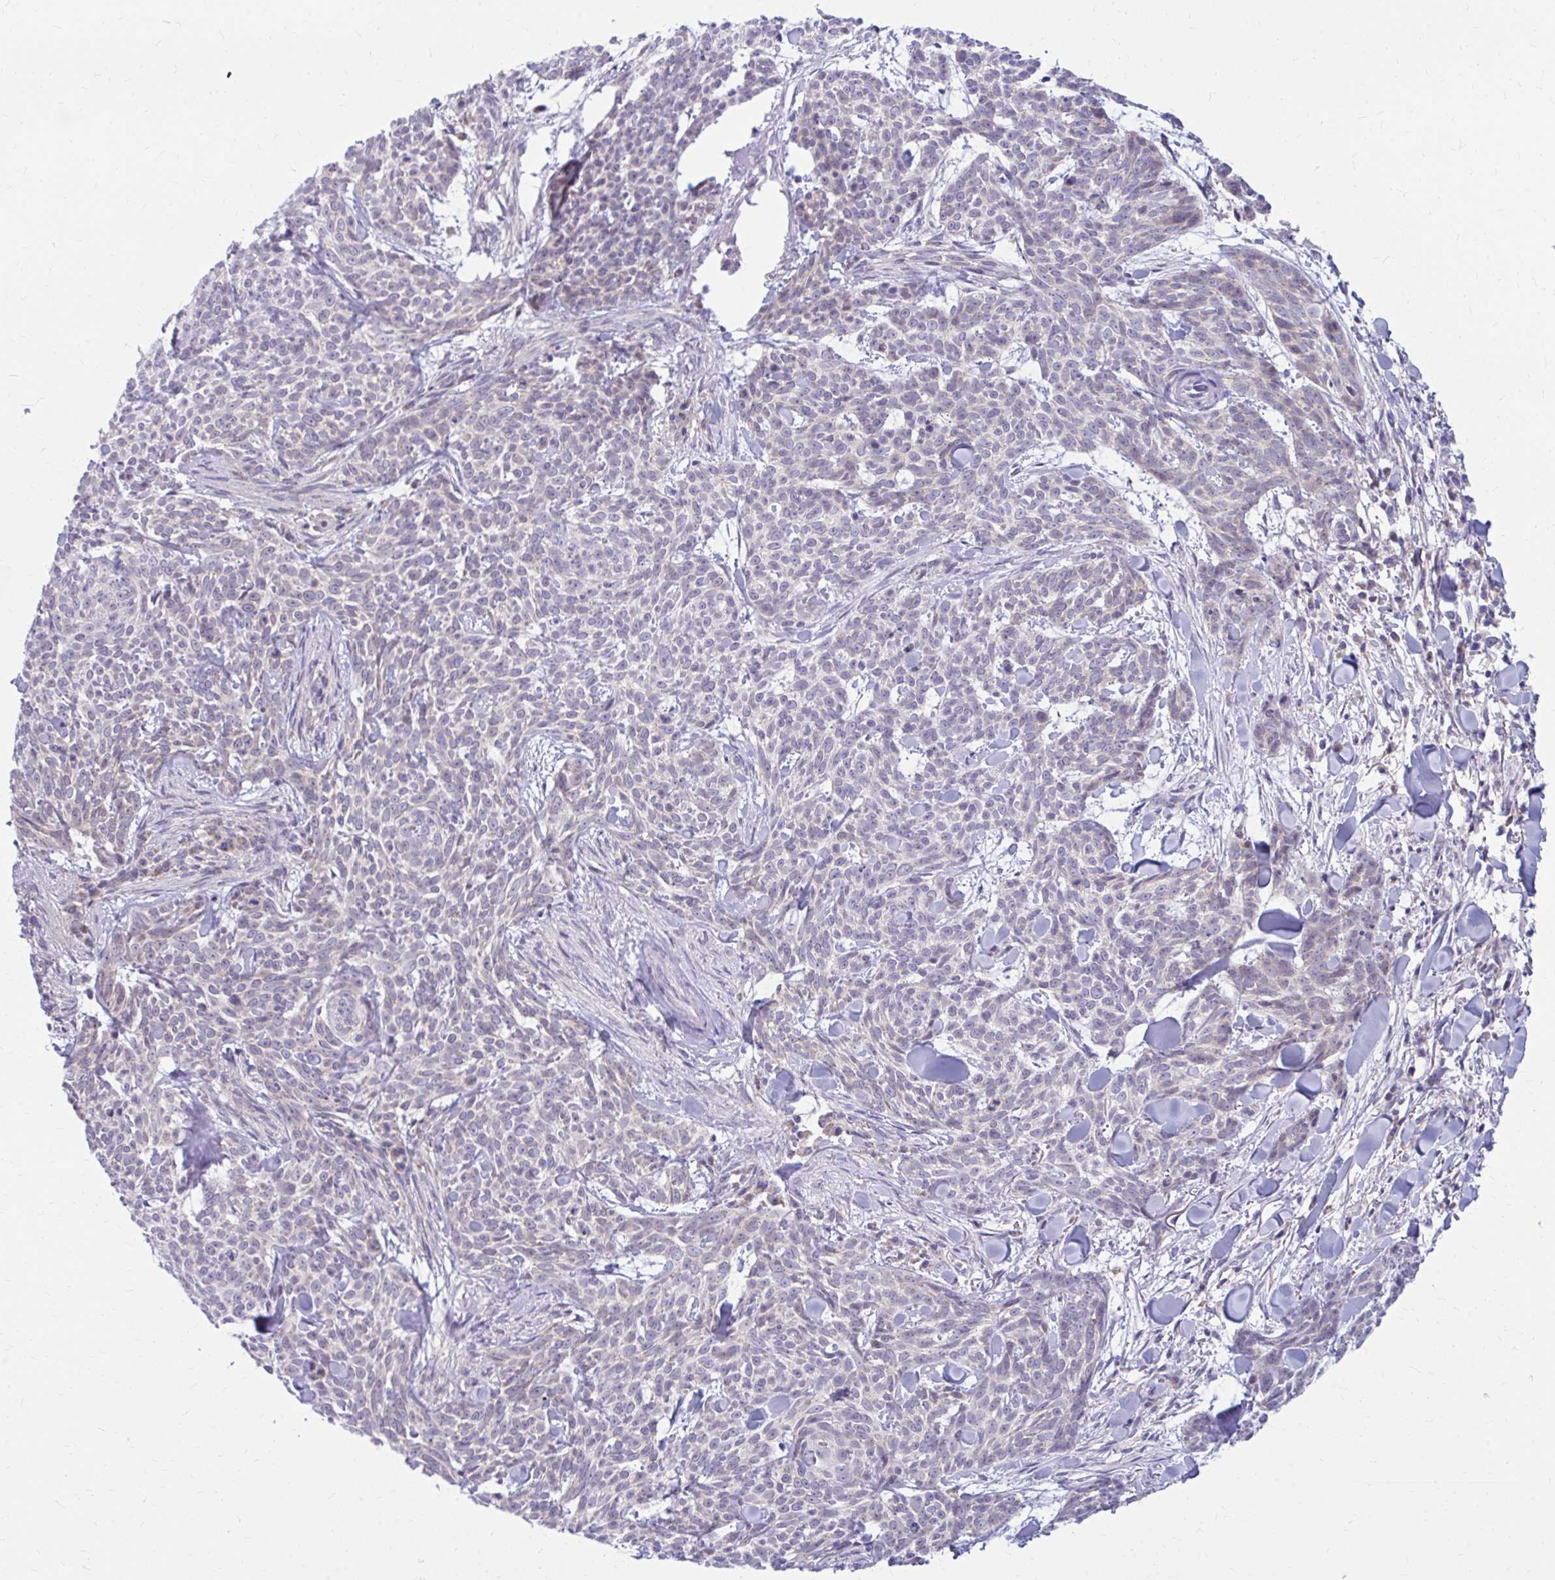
{"staining": {"intensity": "negative", "quantity": "none", "location": "none"}, "tissue": "skin cancer", "cell_type": "Tumor cells", "image_type": "cancer", "snomed": [{"axis": "morphology", "description": "Basal cell carcinoma"}, {"axis": "topography", "description": "Skin"}], "caption": "Immunohistochemical staining of human skin cancer (basal cell carcinoma) displays no significant expression in tumor cells.", "gene": "RADIL", "patient": {"sex": "female", "age": 93}}